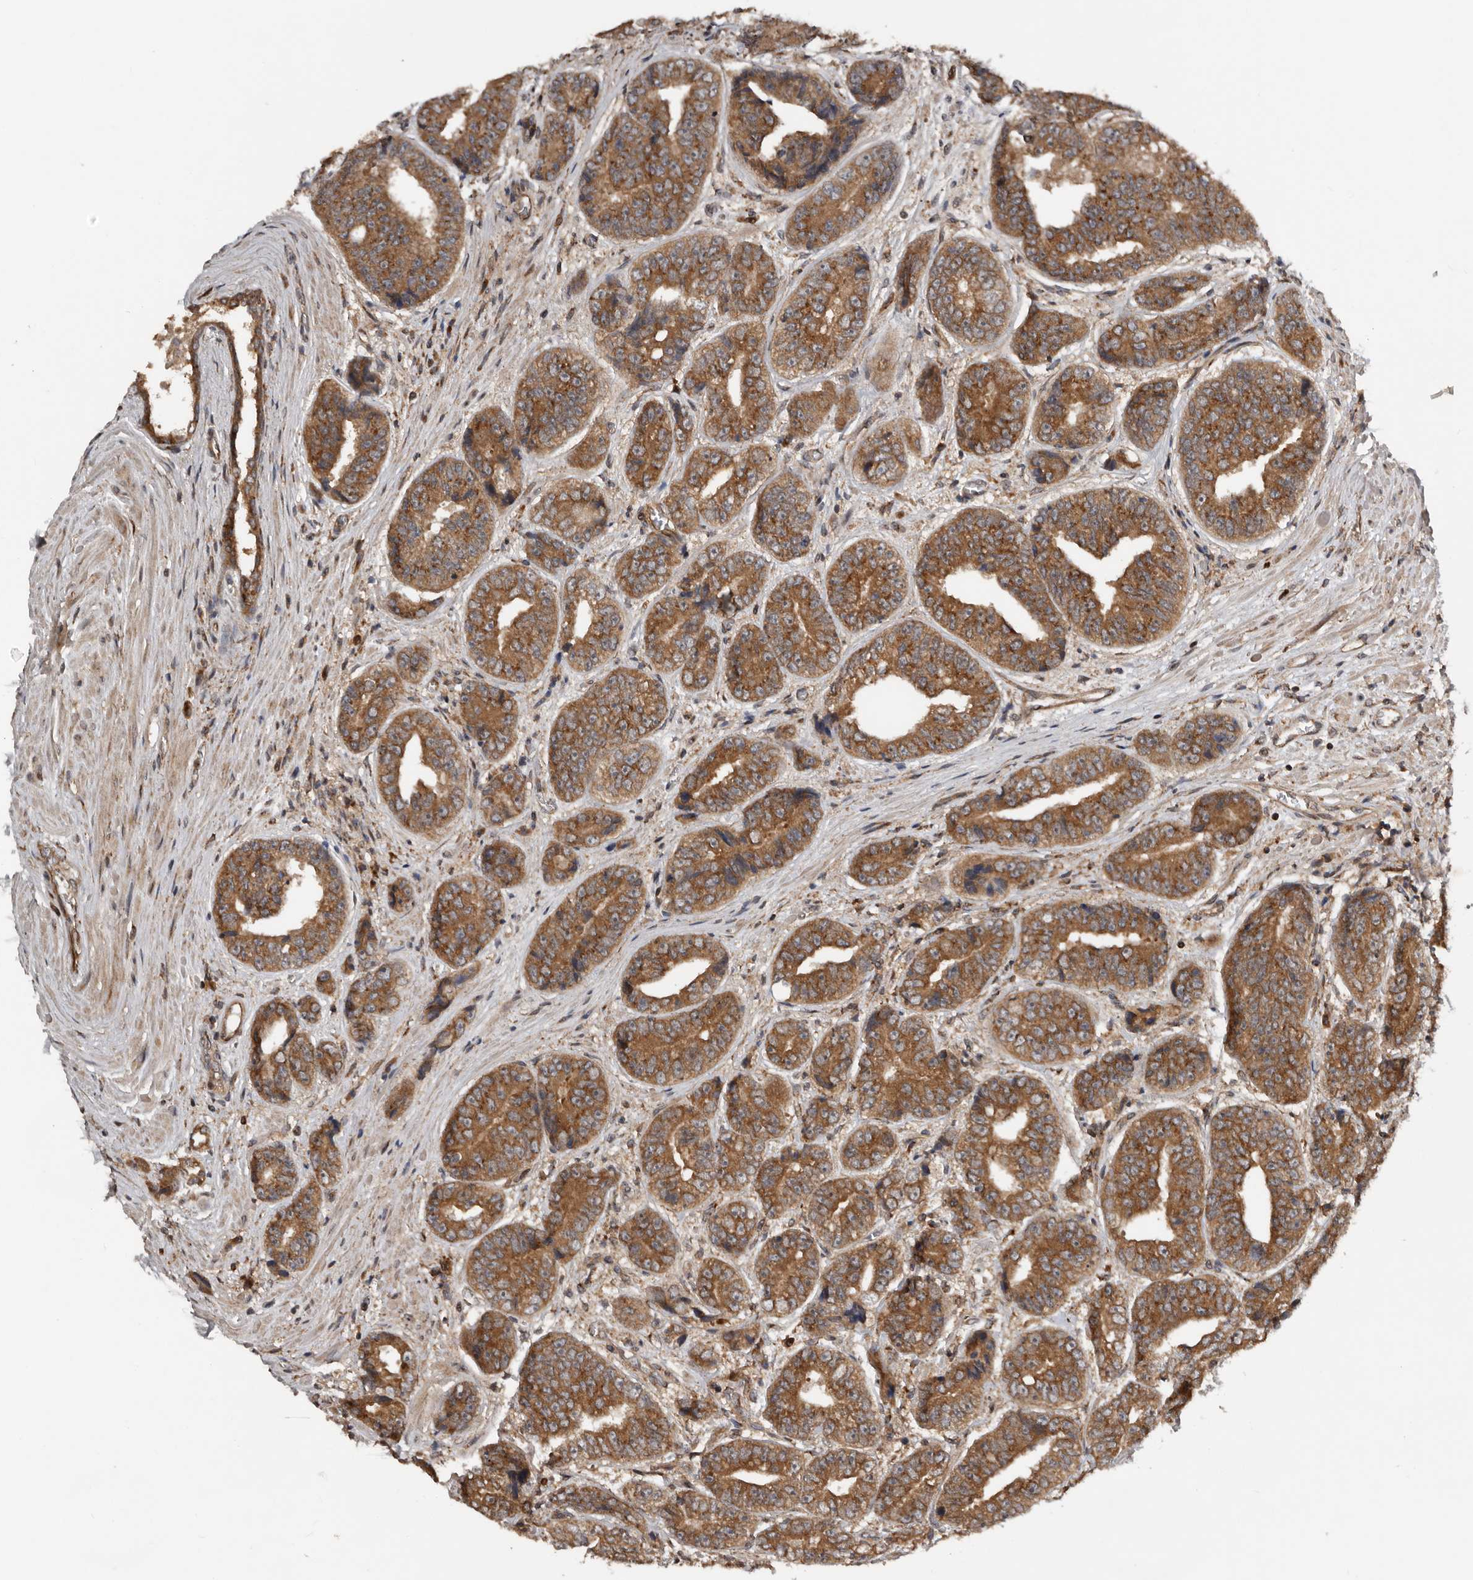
{"staining": {"intensity": "strong", "quantity": ">75%", "location": "cytoplasmic/membranous"}, "tissue": "prostate cancer", "cell_type": "Tumor cells", "image_type": "cancer", "snomed": [{"axis": "morphology", "description": "Adenocarcinoma, High grade"}, {"axis": "topography", "description": "Prostate"}], "caption": "Human adenocarcinoma (high-grade) (prostate) stained for a protein (brown) displays strong cytoplasmic/membranous positive staining in about >75% of tumor cells.", "gene": "CCDC190", "patient": {"sex": "male", "age": 61}}